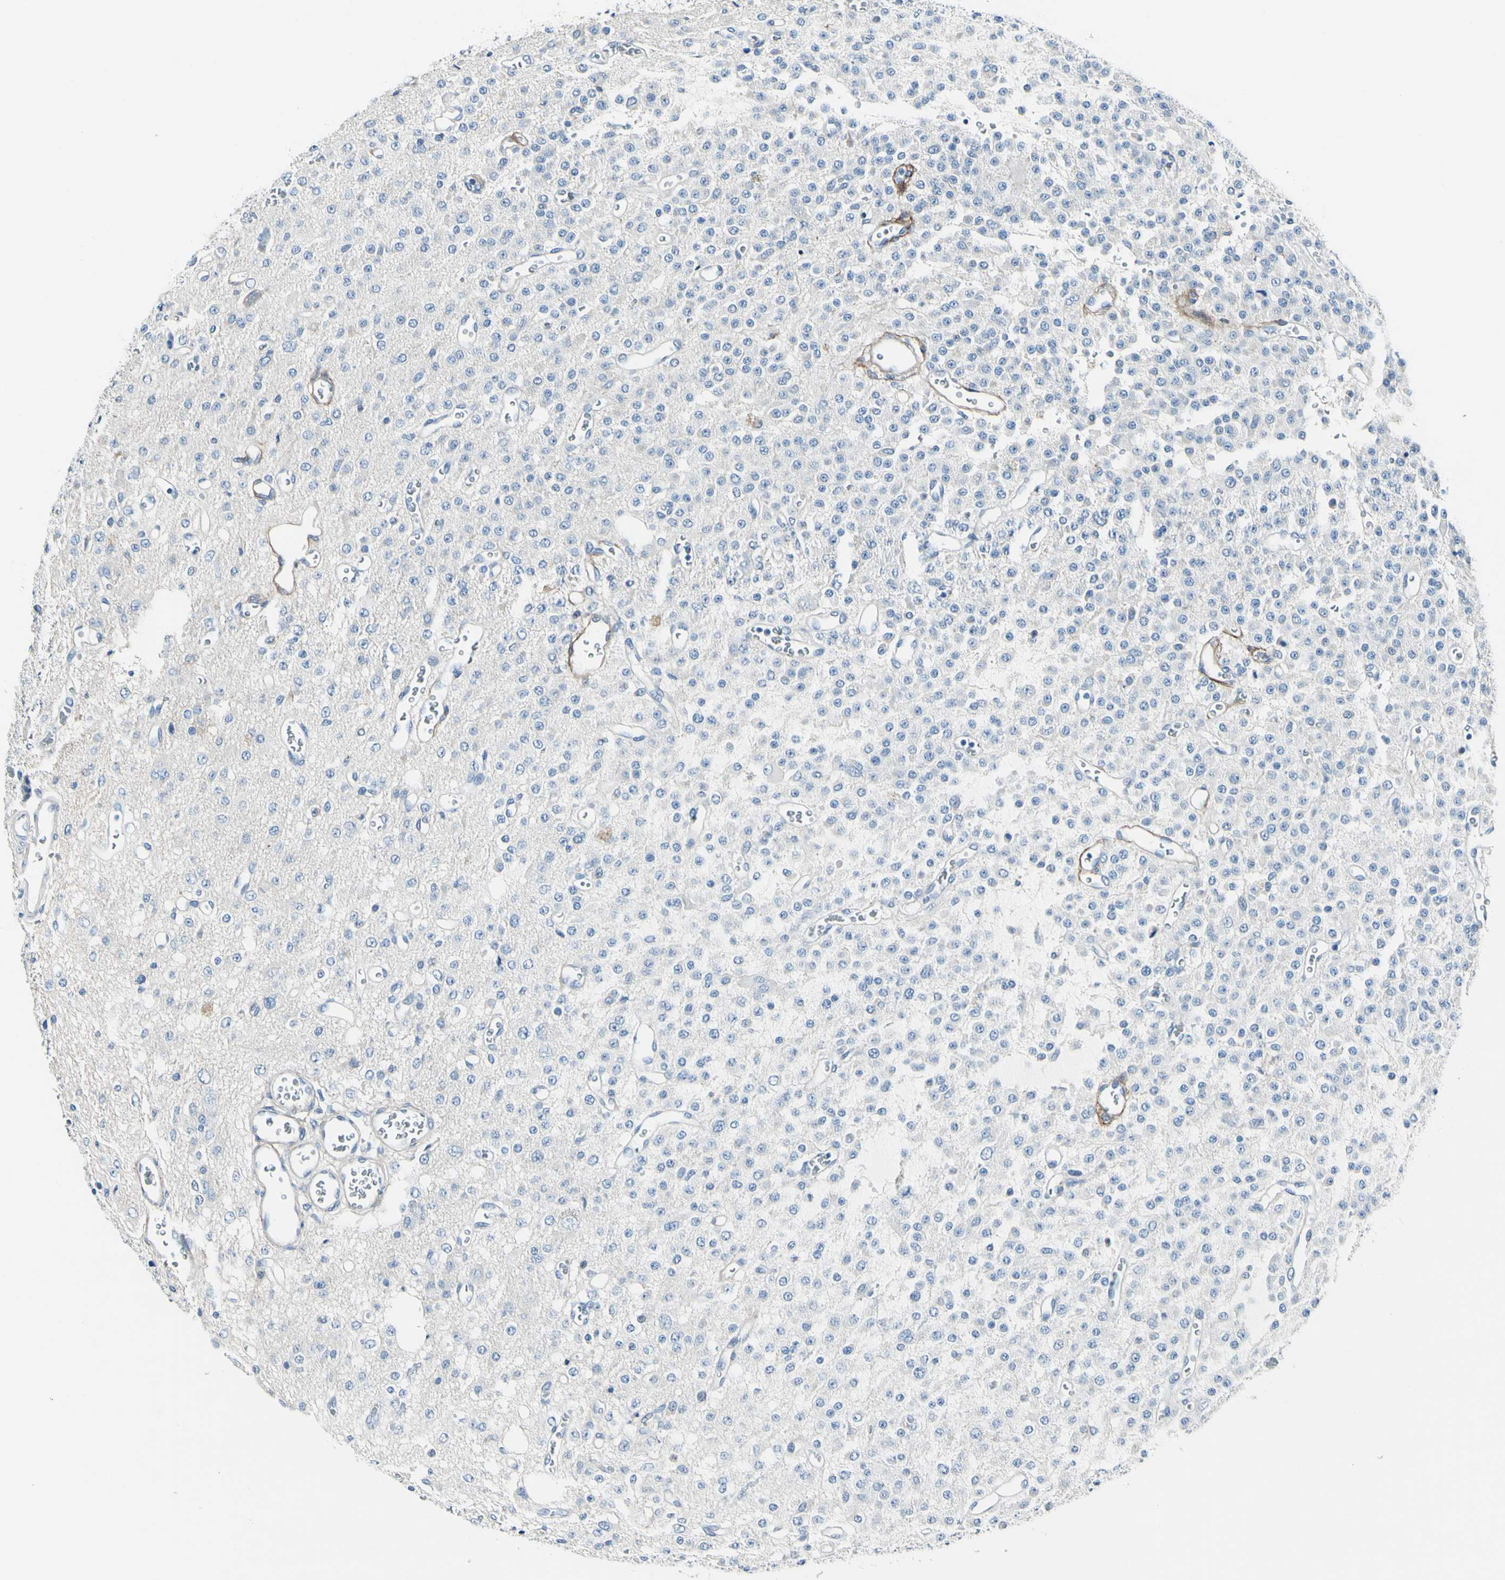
{"staining": {"intensity": "negative", "quantity": "none", "location": "none"}, "tissue": "glioma", "cell_type": "Tumor cells", "image_type": "cancer", "snomed": [{"axis": "morphology", "description": "Glioma, malignant, Low grade"}, {"axis": "topography", "description": "Brain"}], "caption": "Tumor cells show no significant positivity in malignant glioma (low-grade).", "gene": "COL6A3", "patient": {"sex": "male", "age": 38}}